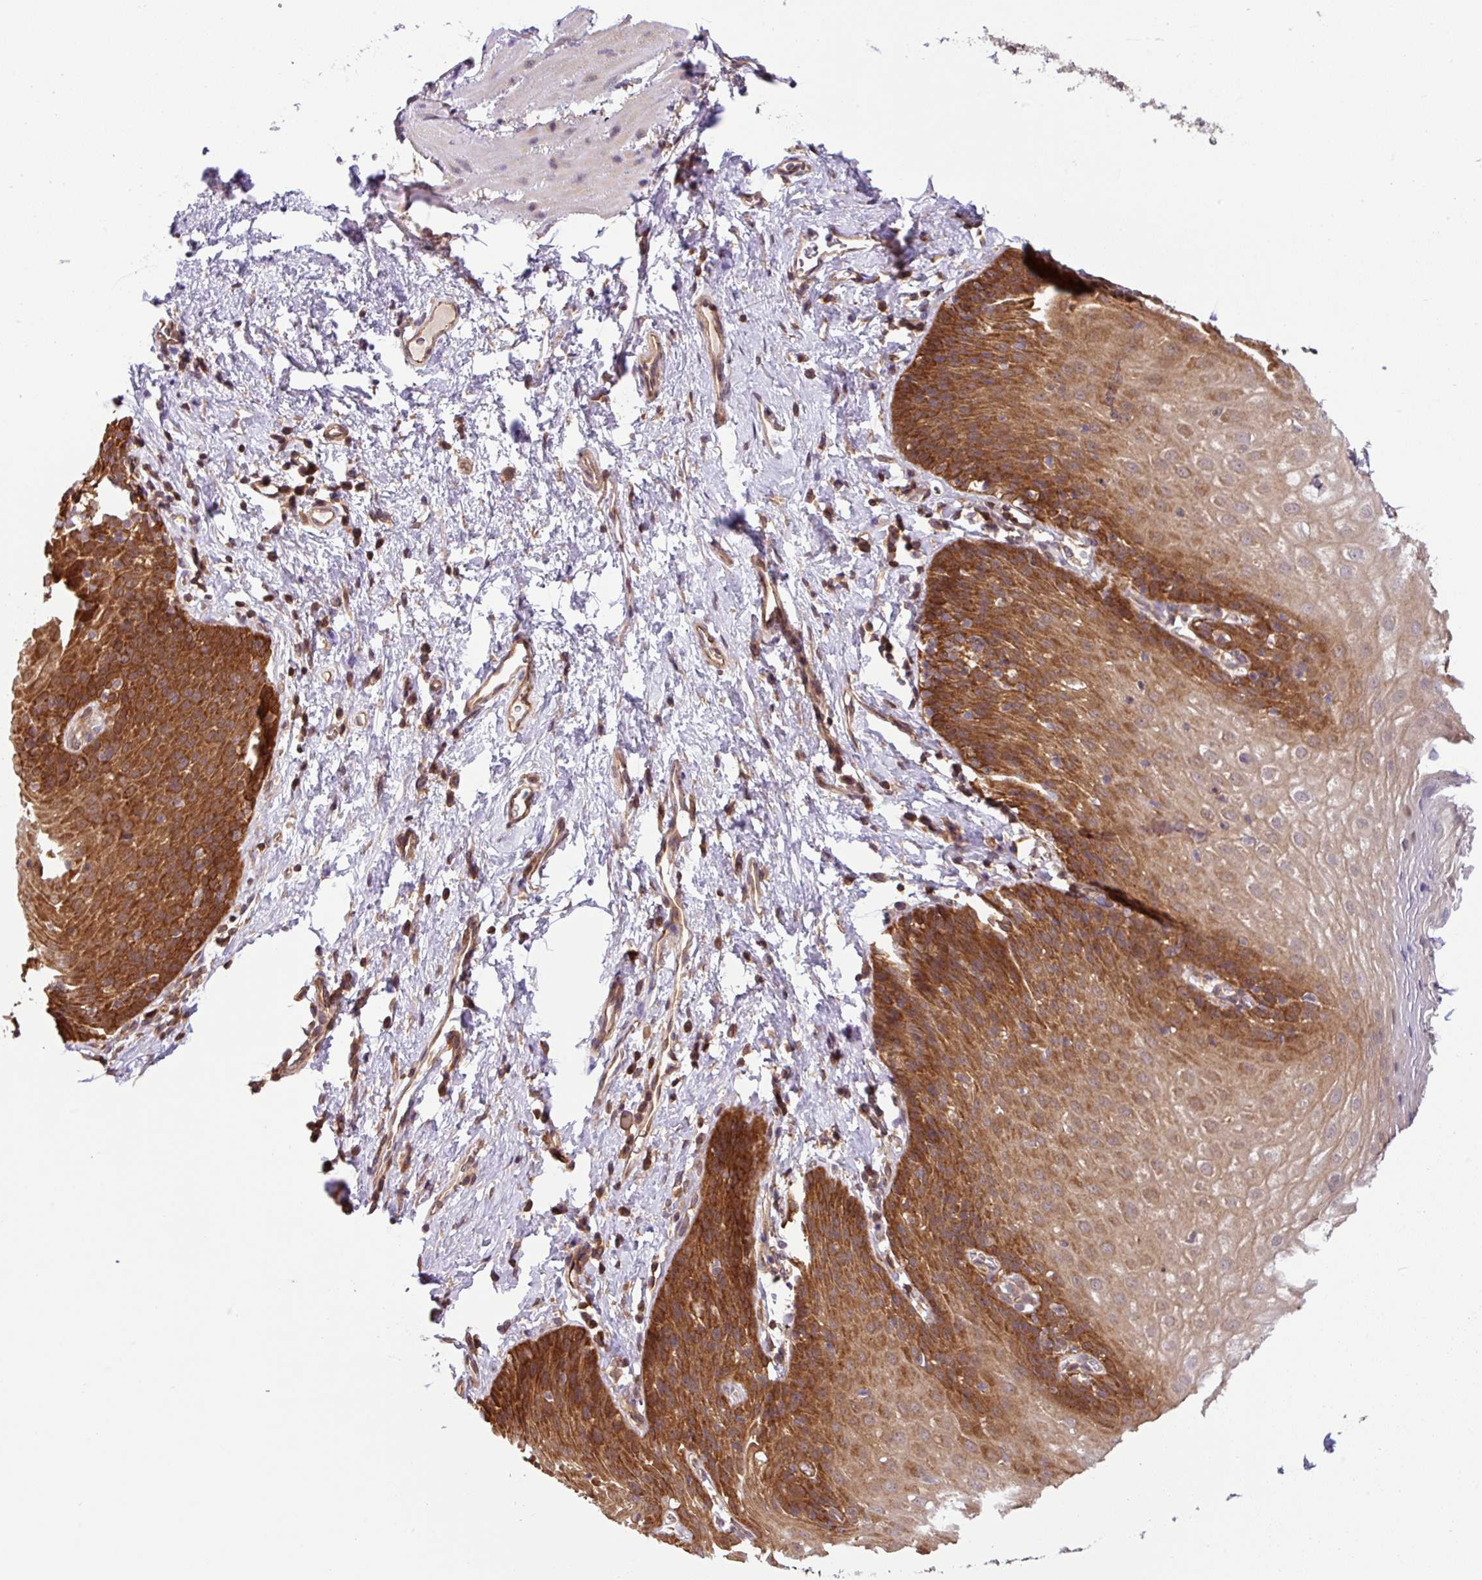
{"staining": {"intensity": "strong", "quantity": "25%-75%", "location": "cytoplasmic/membranous"}, "tissue": "esophagus", "cell_type": "Squamous epithelial cells", "image_type": "normal", "snomed": [{"axis": "morphology", "description": "Normal tissue, NOS"}, {"axis": "topography", "description": "Esophagus"}], "caption": "A high amount of strong cytoplasmic/membranous expression is seen in approximately 25%-75% of squamous epithelial cells in normal esophagus.", "gene": "SHB", "patient": {"sex": "female", "age": 61}}